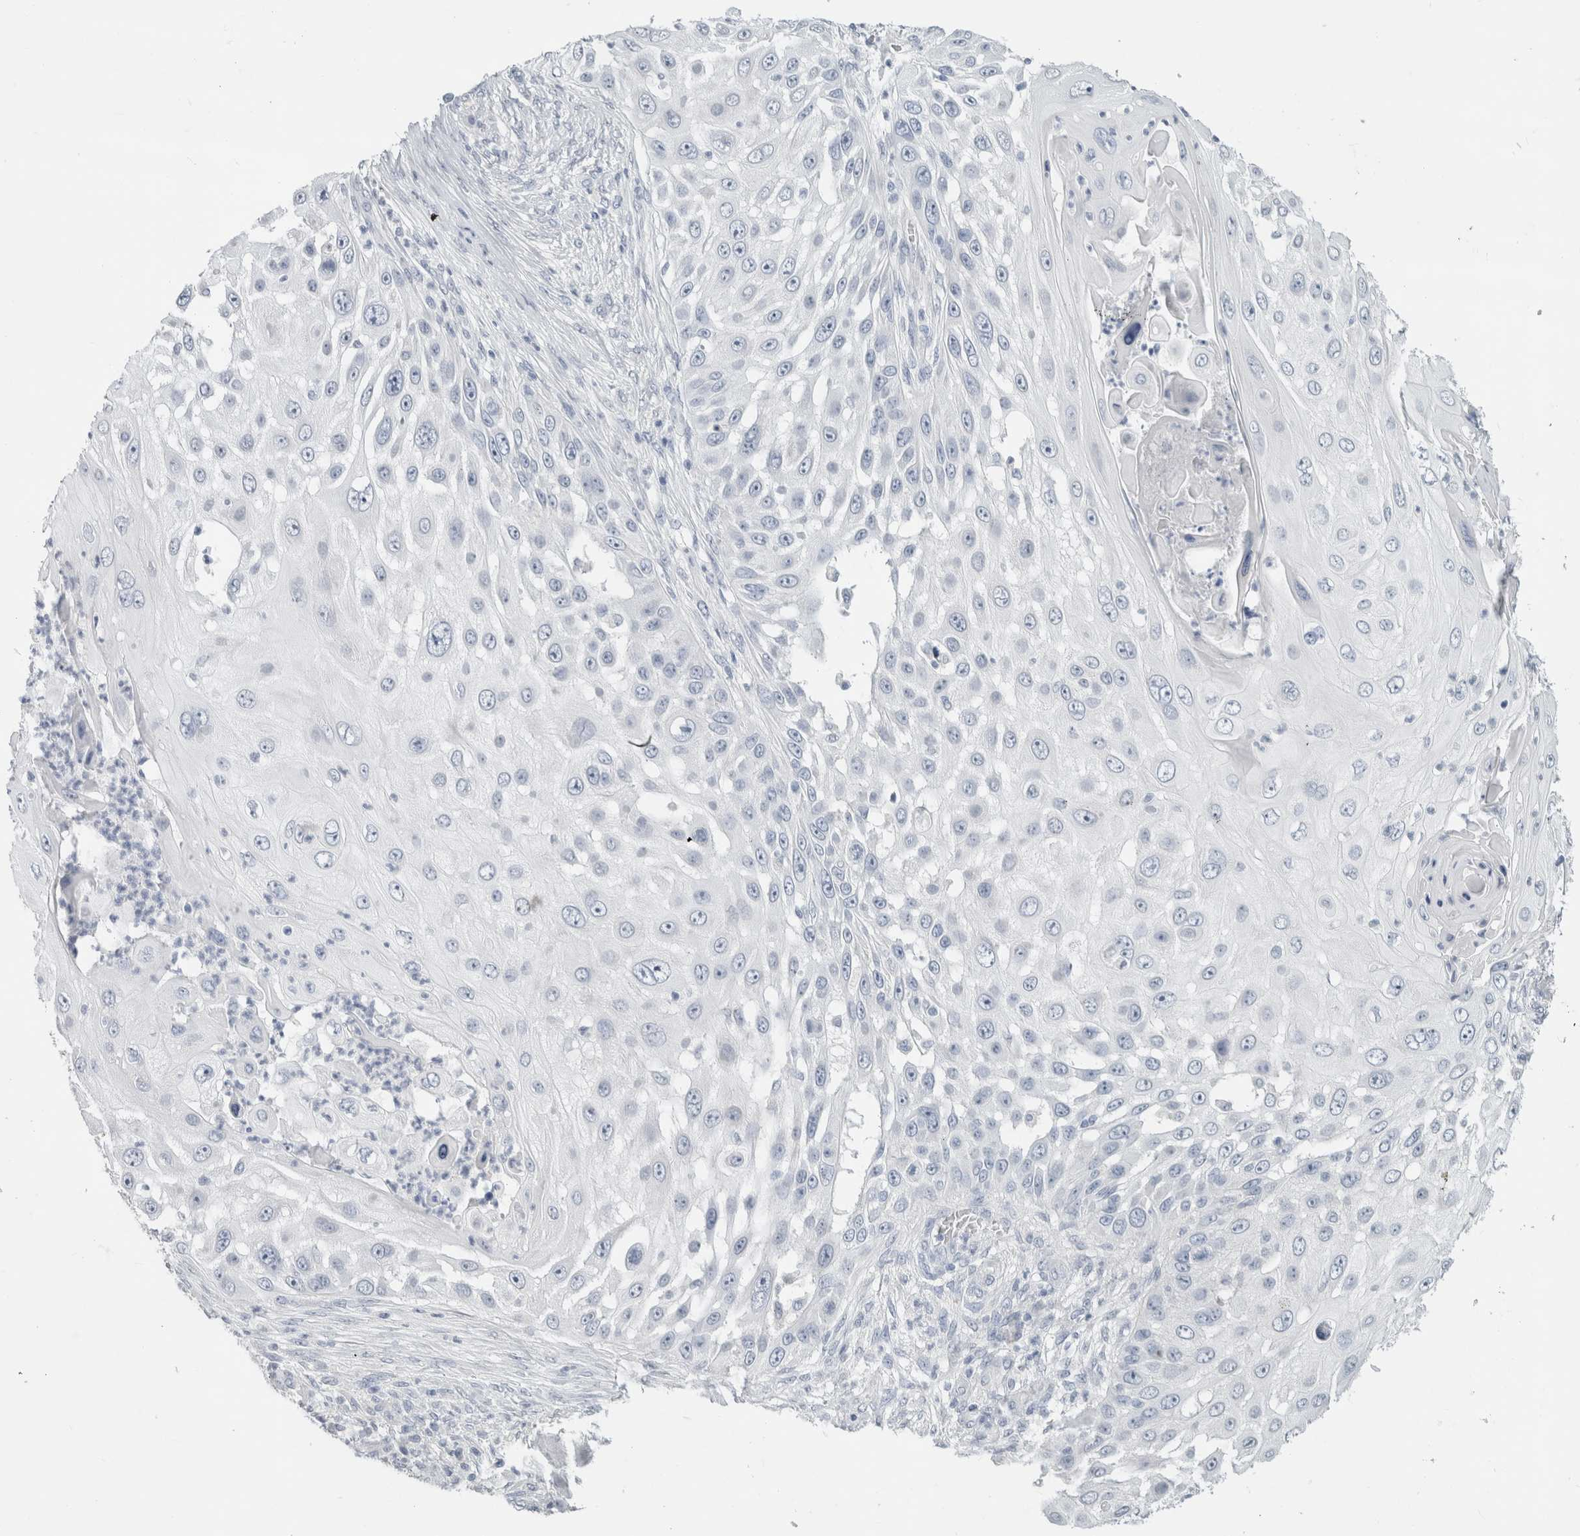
{"staining": {"intensity": "negative", "quantity": "none", "location": "none"}, "tissue": "skin cancer", "cell_type": "Tumor cells", "image_type": "cancer", "snomed": [{"axis": "morphology", "description": "Squamous cell carcinoma, NOS"}, {"axis": "topography", "description": "Skin"}], "caption": "High power microscopy image of an immunohistochemistry (IHC) histopathology image of skin cancer (squamous cell carcinoma), revealing no significant positivity in tumor cells.", "gene": "SLC6A1", "patient": {"sex": "female", "age": 44}}